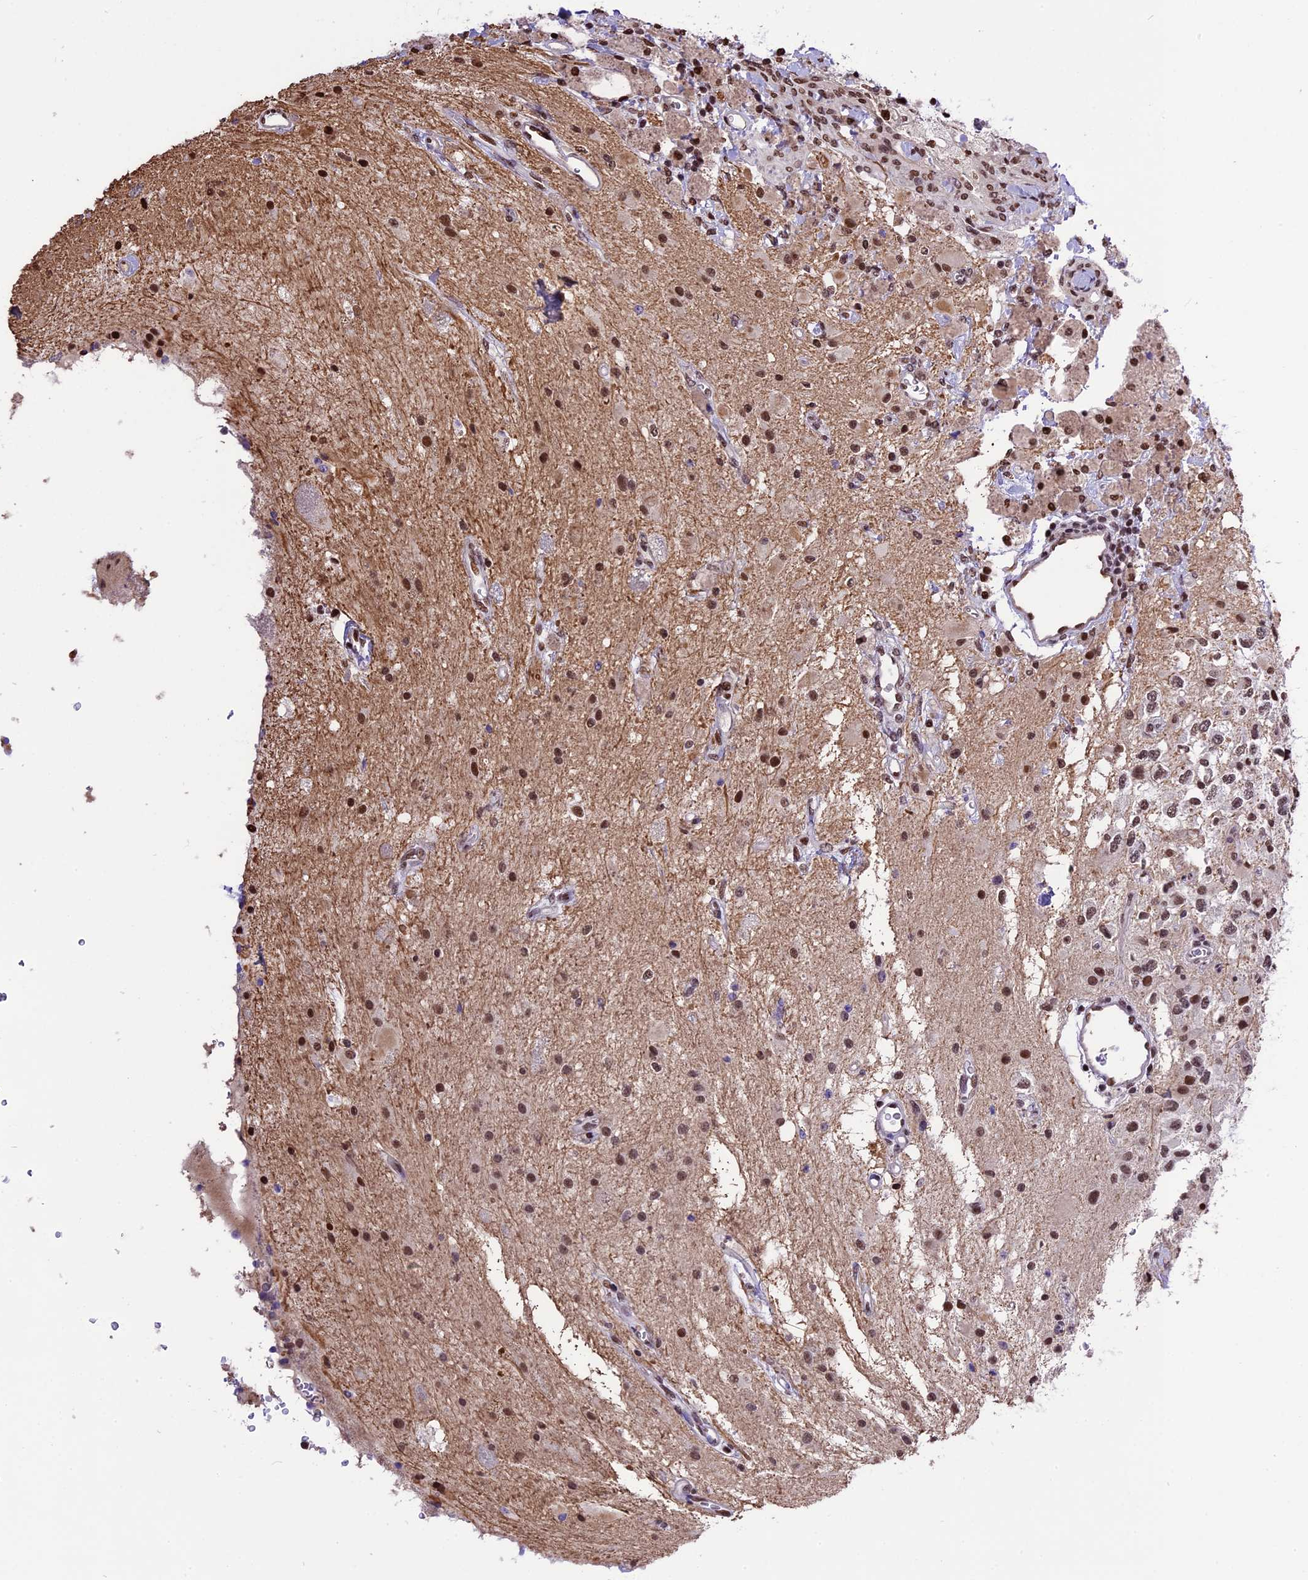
{"staining": {"intensity": "moderate", "quantity": ">75%", "location": "nuclear"}, "tissue": "glioma", "cell_type": "Tumor cells", "image_type": "cancer", "snomed": [{"axis": "morphology", "description": "Glioma, malignant, High grade"}, {"axis": "topography", "description": "Brain"}], "caption": "High-grade glioma (malignant) was stained to show a protein in brown. There is medium levels of moderate nuclear positivity in about >75% of tumor cells.", "gene": "POLR3E", "patient": {"sex": "male", "age": 34}}